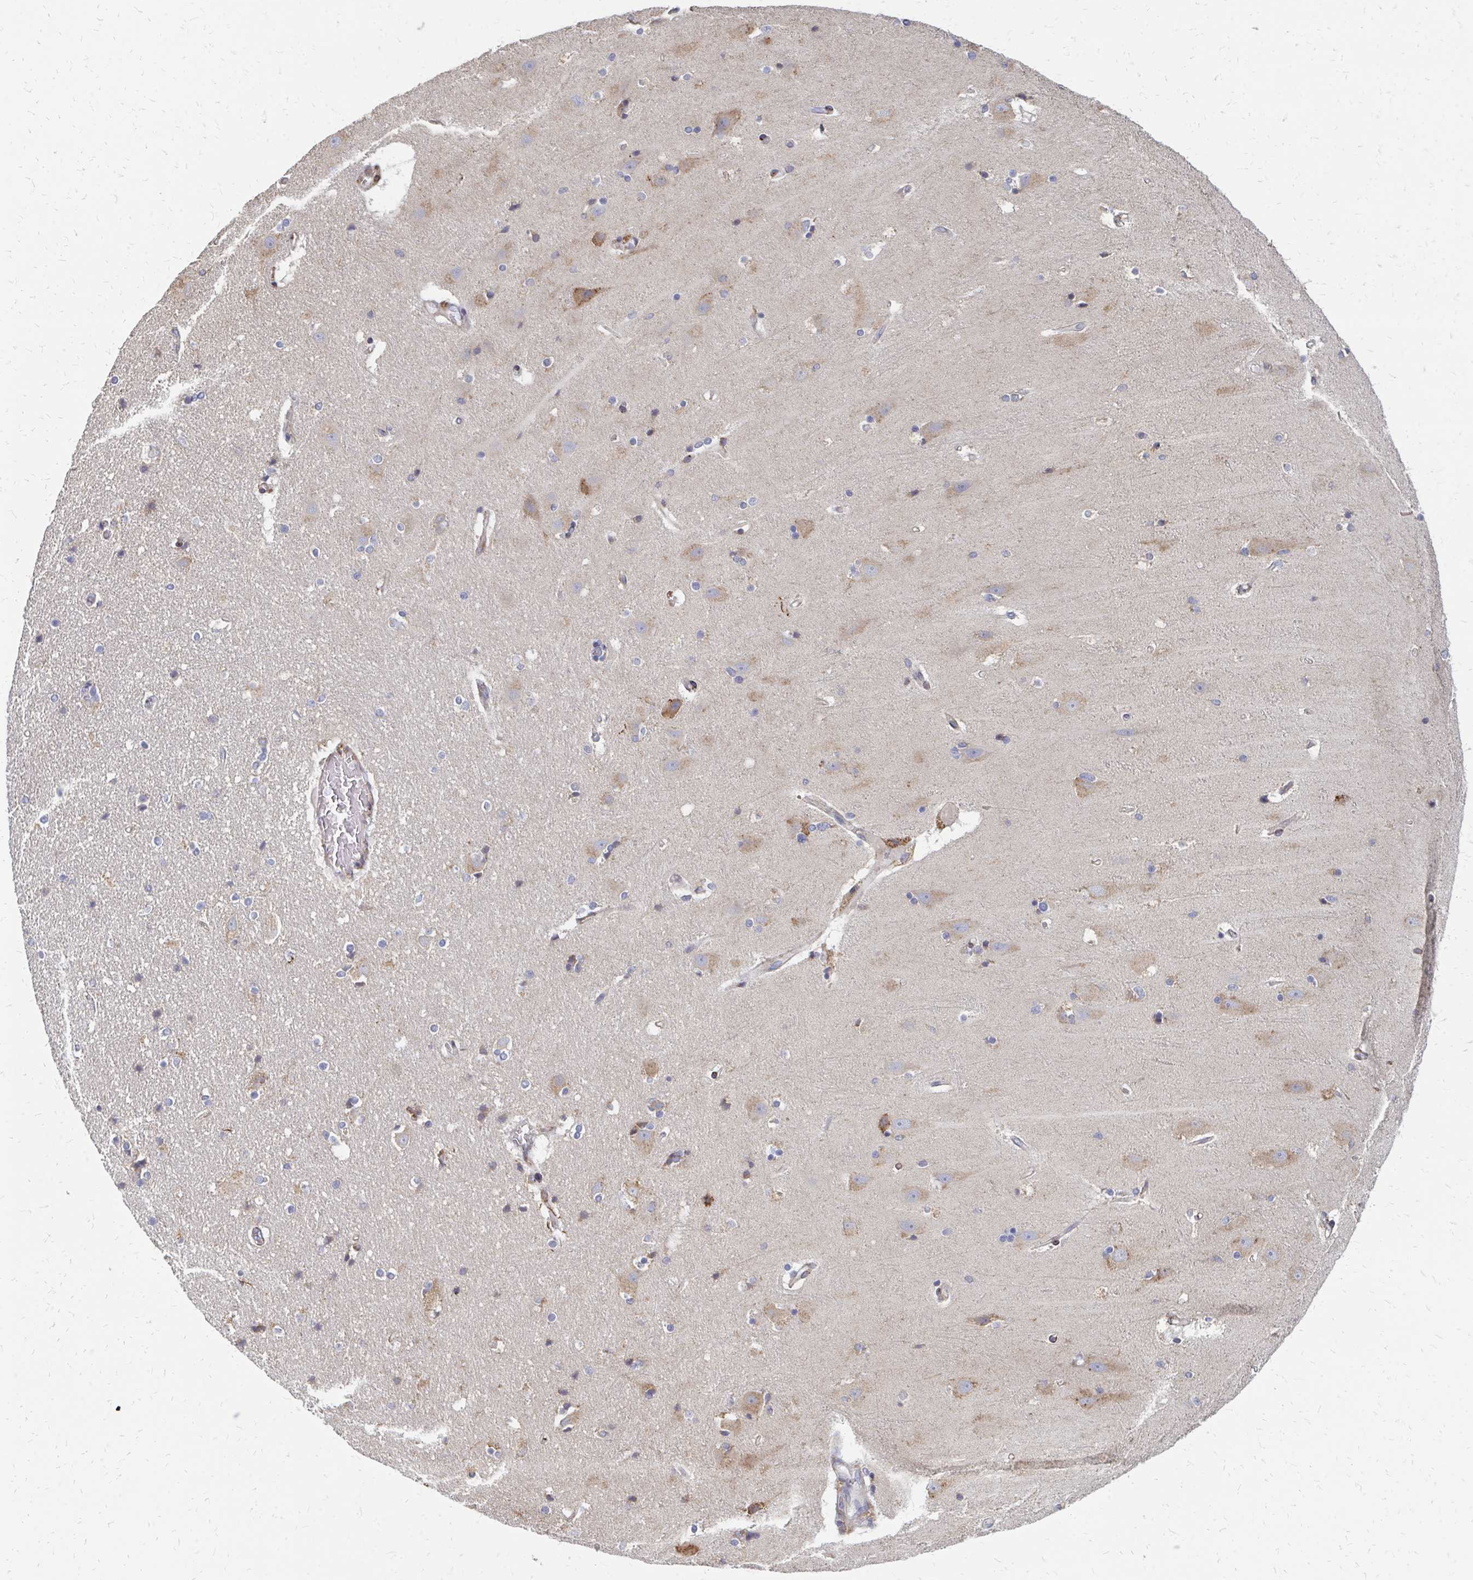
{"staining": {"intensity": "weak", "quantity": "<25%", "location": "cytoplasmic/membranous"}, "tissue": "hippocampus", "cell_type": "Glial cells", "image_type": "normal", "snomed": [{"axis": "morphology", "description": "Normal tissue, NOS"}, {"axis": "topography", "description": "Hippocampus"}], "caption": "The histopathology image displays no staining of glial cells in normal hippocampus.", "gene": "PPP1R13L", "patient": {"sex": "male", "age": 63}}